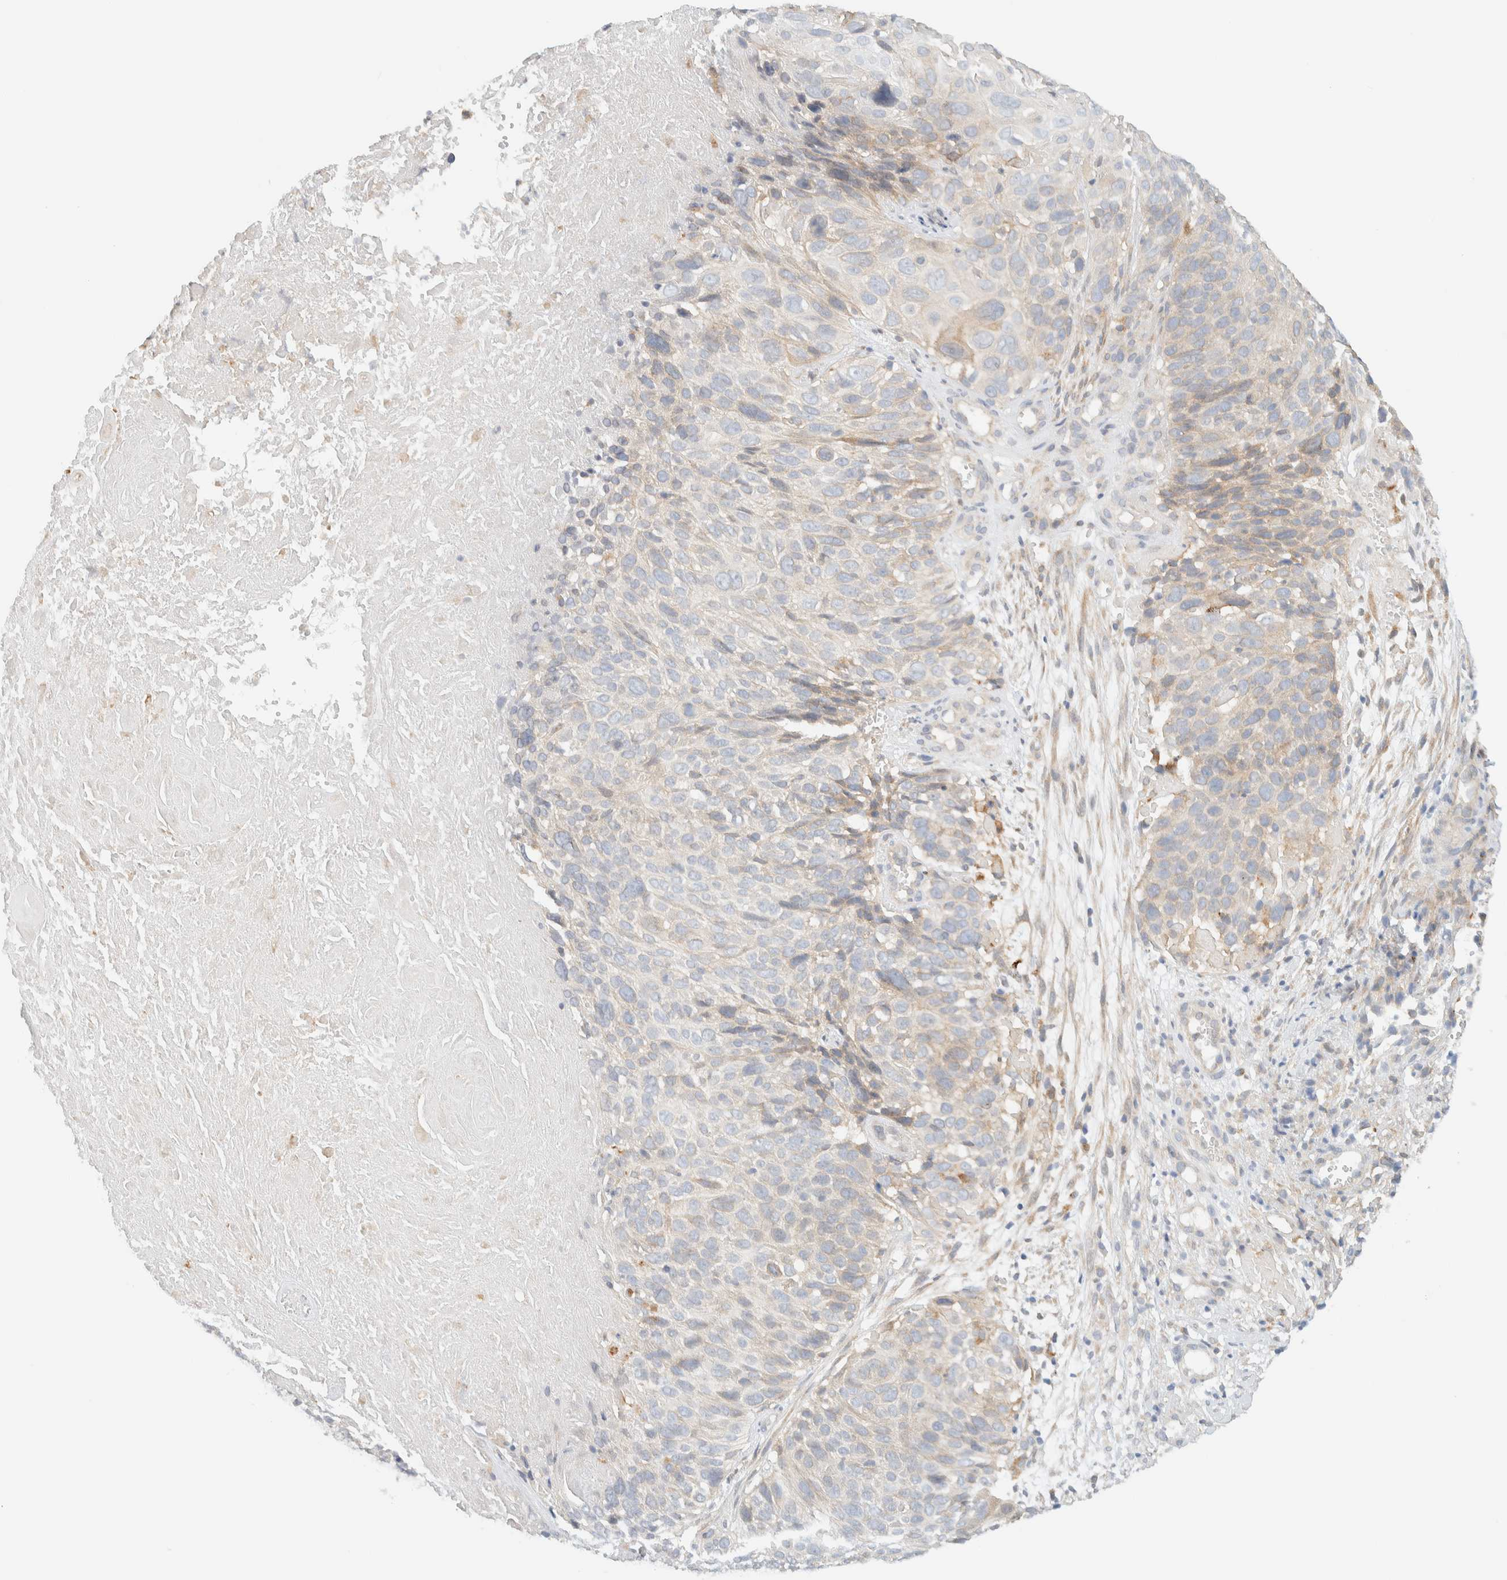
{"staining": {"intensity": "weak", "quantity": "<25%", "location": "cytoplasmic/membranous"}, "tissue": "cervical cancer", "cell_type": "Tumor cells", "image_type": "cancer", "snomed": [{"axis": "morphology", "description": "Squamous cell carcinoma, NOS"}, {"axis": "topography", "description": "Cervix"}], "caption": "DAB (3,3'-diaminobenzidine) immunohistochemical staining of human cervical cancer (squamous cell carcinoma) reveals no significant staining in tumor cells.", "gene": "NT5C", "patient": {"sex": "female", "age": 74}}